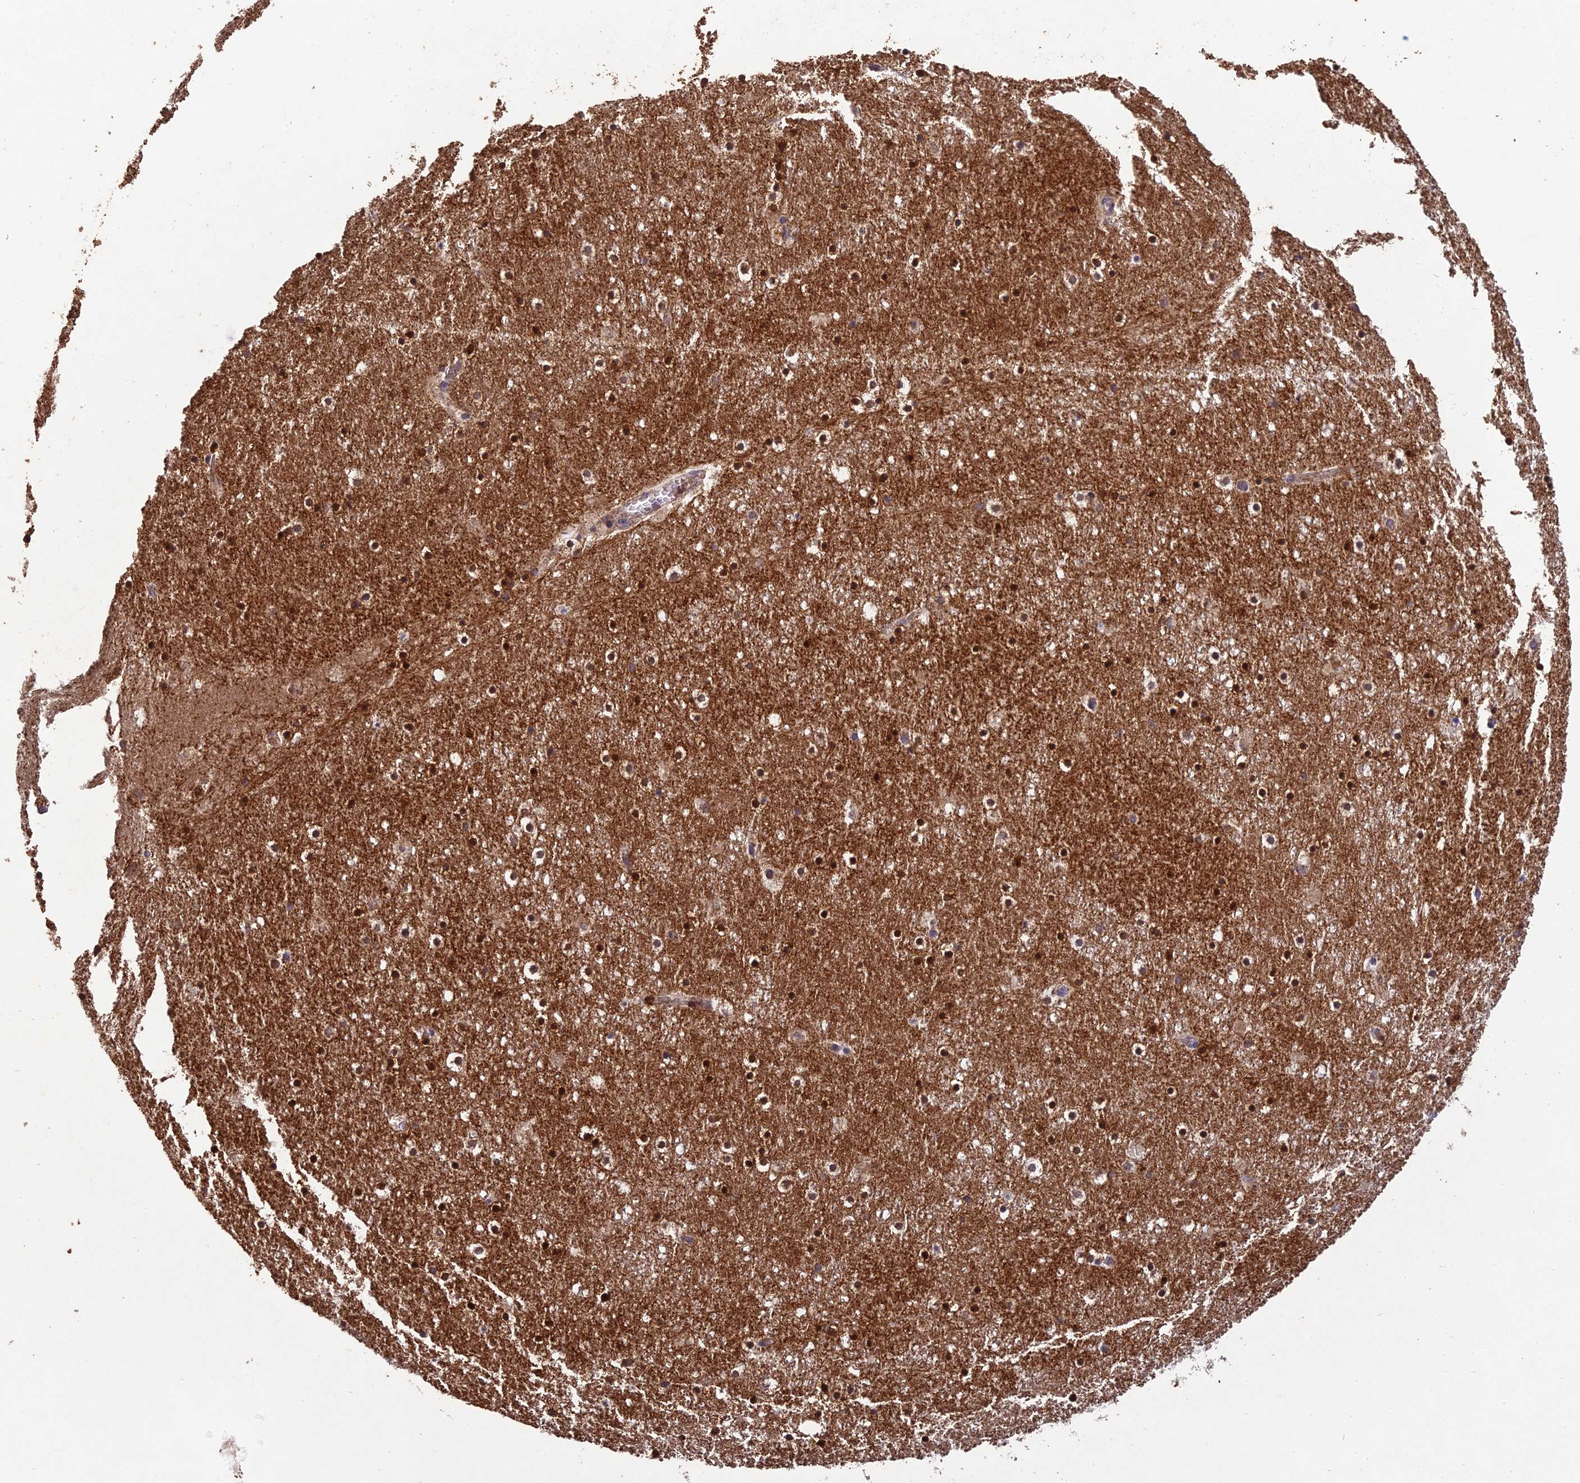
{"staining": {"intensity": "moderate", "quantity": "25%-75%", "location": "cytoplasmic/membranous,nuclear"}, "tissue": "caudate", "cell_type": "Glial cells", "image_type": "normal", "snomed": [{"axis": "morphology", "description": "Normal tissue, NOS"}, {"axis": "topography", "description": "Lateral ventricle wall"}], "caption": "Protein positivity by immunohistochemistry shows moderate cytoplasmic/membranous,nuclear positivity in about 25%-75% of glial cells in normal caudate.", "gene": "DENND5B", "patient": {"sex": "male", "age": 45}}